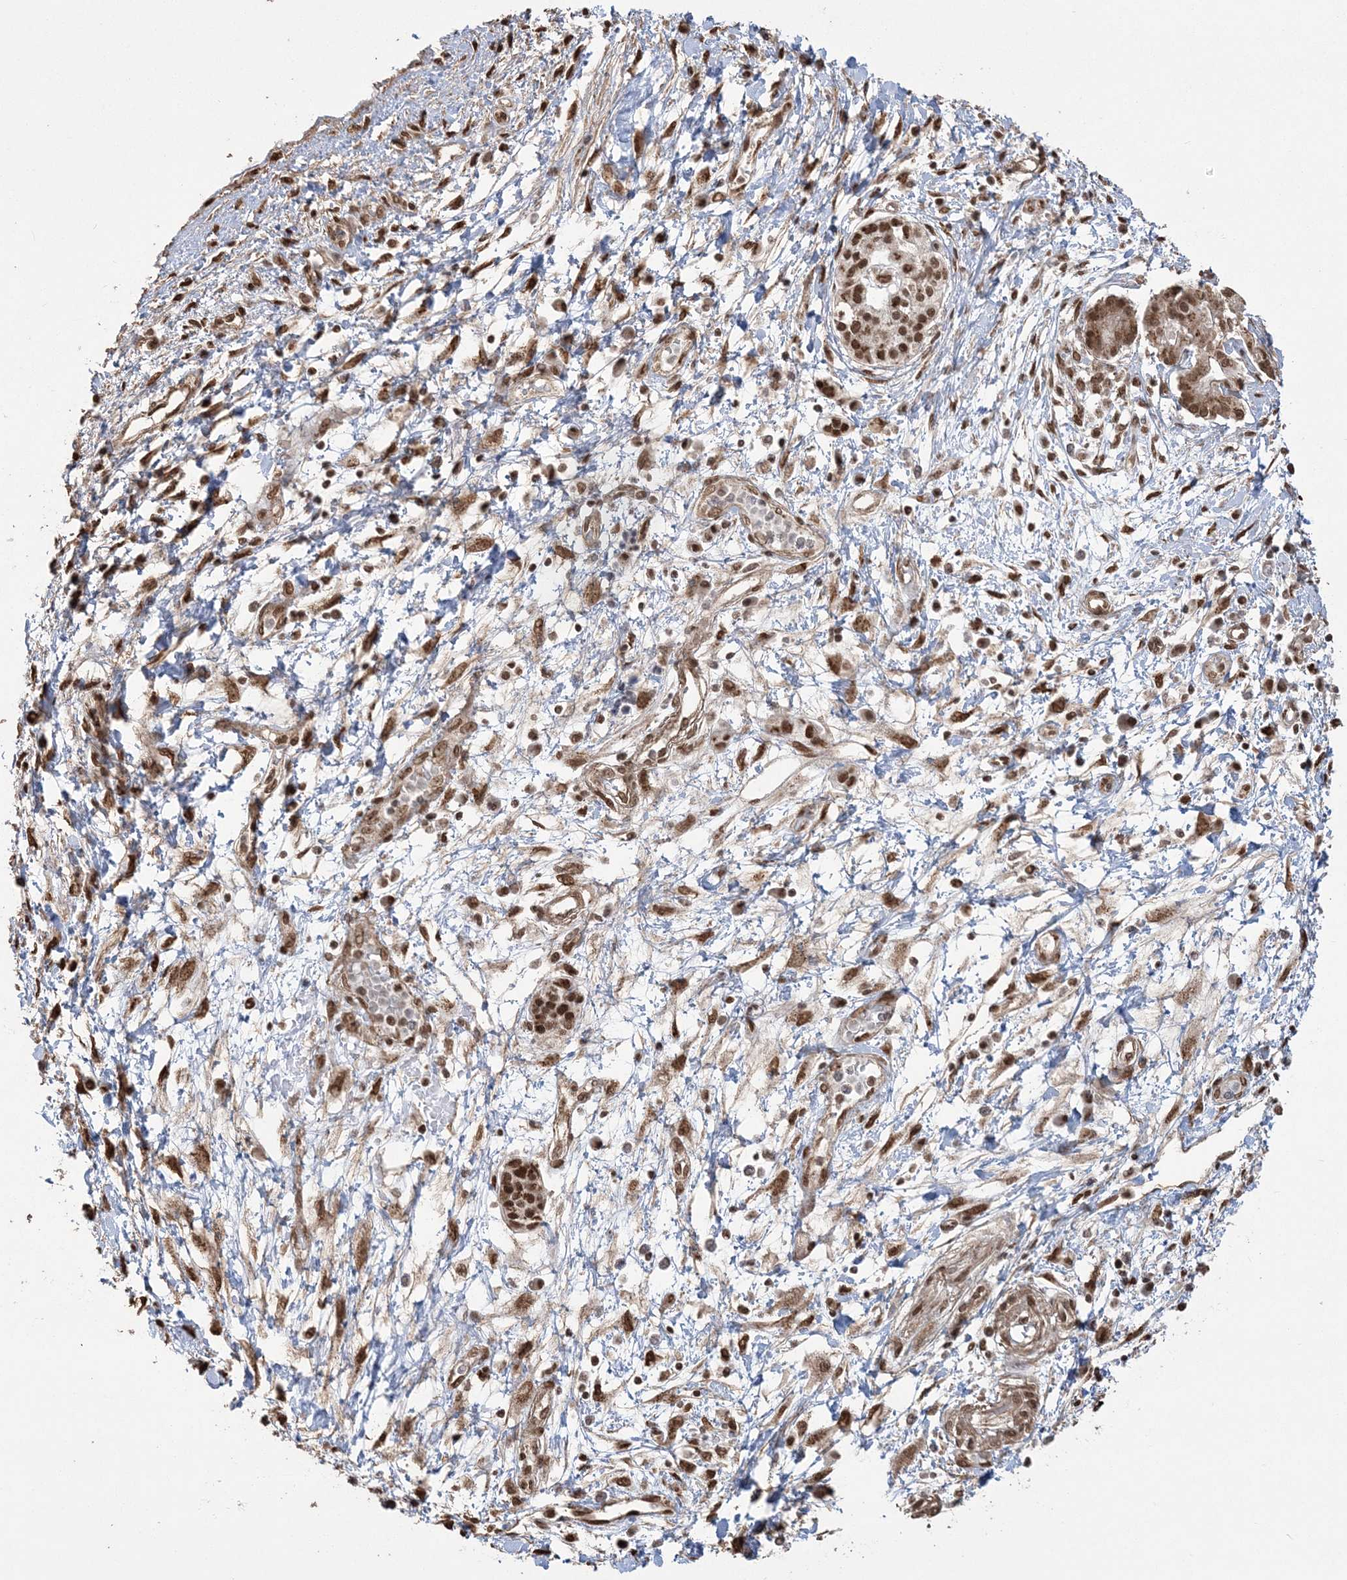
{"staining": {"intensity": "moderate", "quantity": ">75%", "location": "nuclear"}, "tissue": "pancreatic cancer", "cell_type": "Tumor cells", "image_type": "cancer", "snomed": [{"axis": "morphology", "description": "Adenocarcinoma, NOS"}, {"axis": "topography", "description": "Pancreas"}], "caption": "Immunohistochemical staining of pancreatic cancer reveals medium levels of moderate nuclear staining in approximately >75% of tumor cells. The protein of interest is stained brown, and the nuclei are stained in blue (DAB IHC with brightfield microscopy, high magnification).", "gene": "ZNF839", "patient": {"sex": "female", "age": 56}}